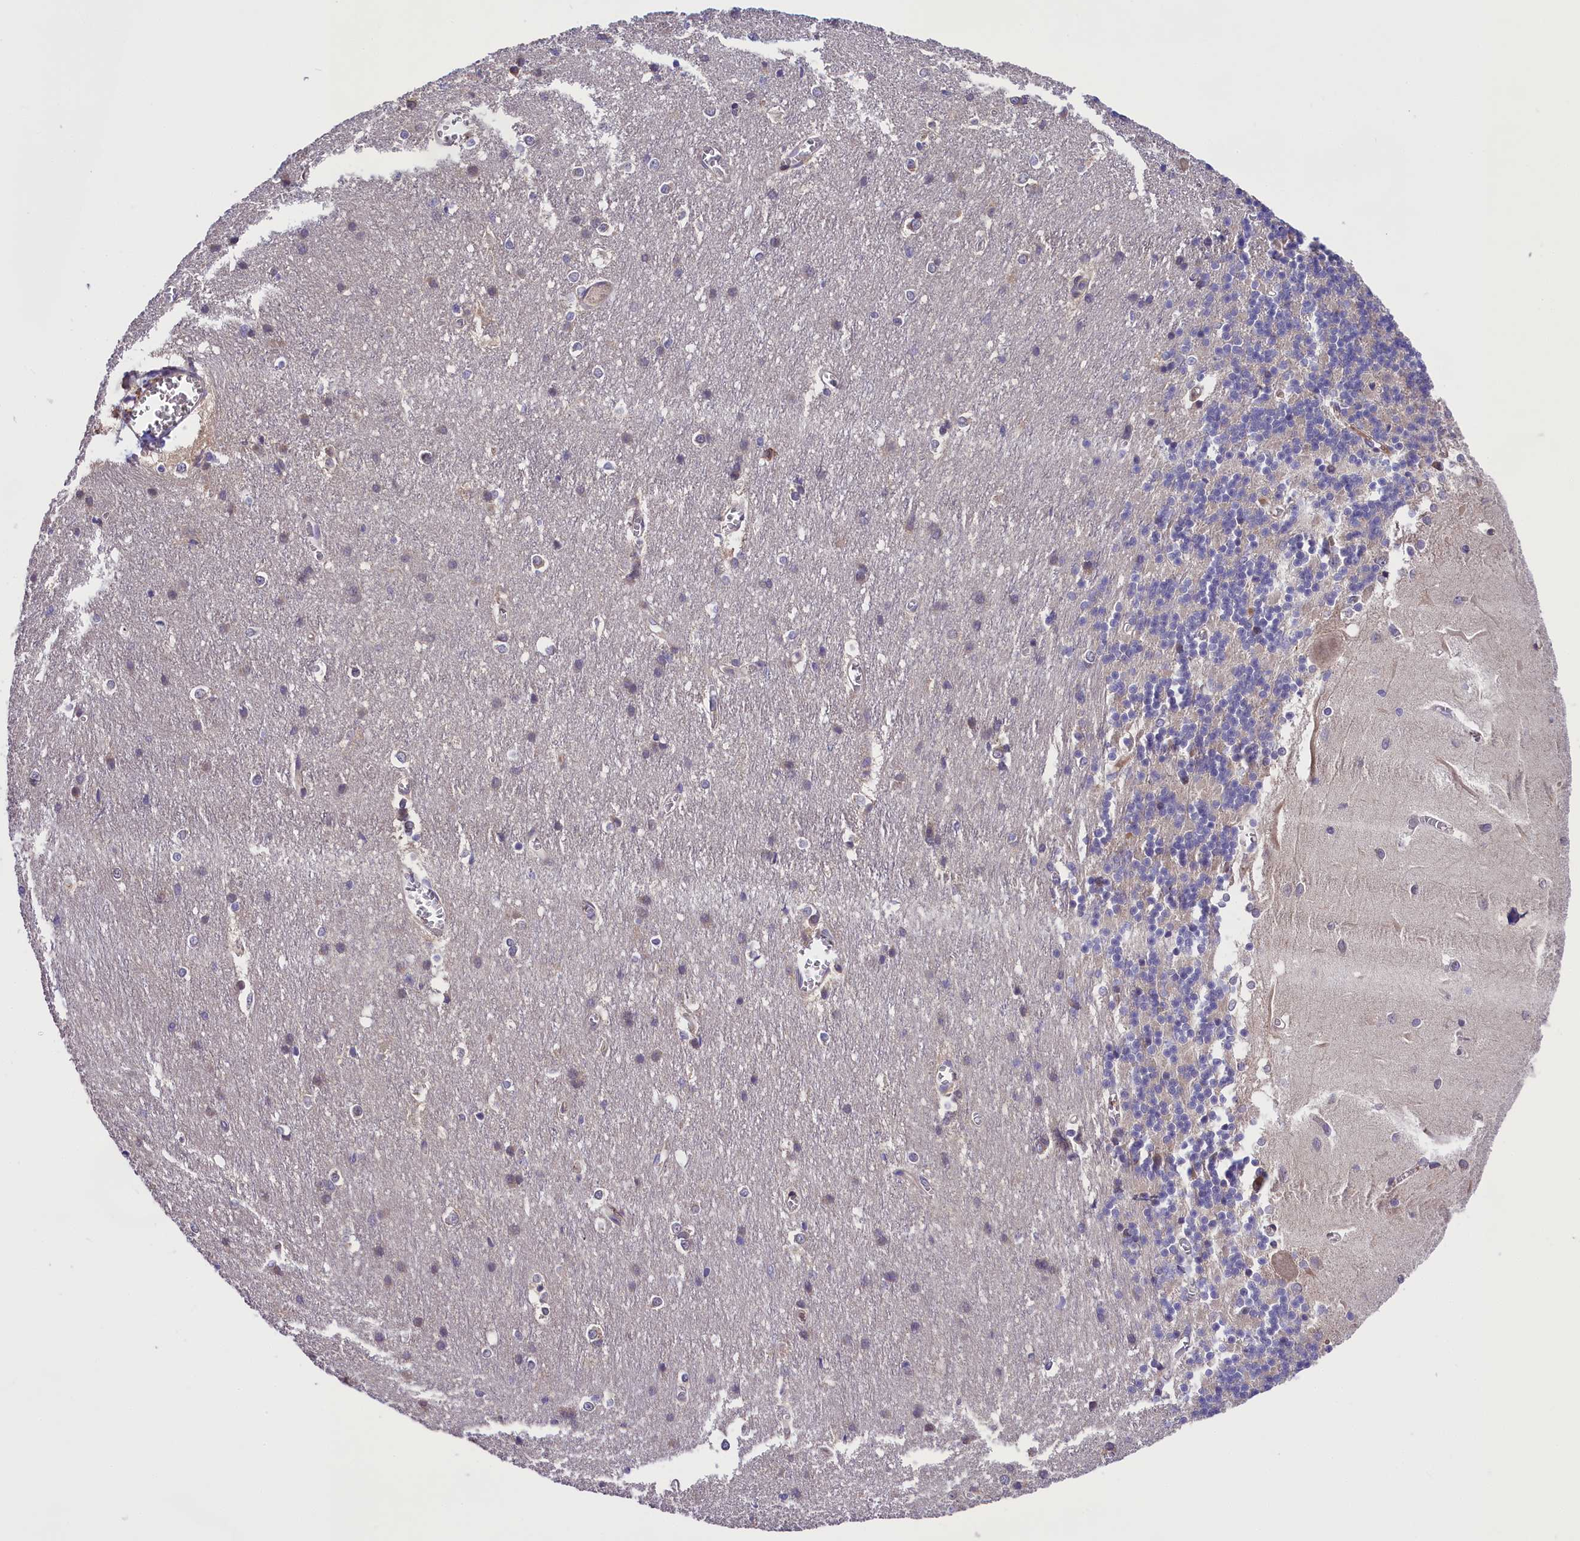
{"staining": {"intensity": "negative", "quantity": "none", "location": "none"}, "tissue": "cerebellum", "cell_type": "Cells in granular layer", "image_type": "normal", "snomed": [{"axis": "morphology", "description": "Normal tissue, NOS"}, {"axis": "topography", "description": "Cerebellum"}], "caption": "High magnification brightfield microscopy of normal cerebellum stained with DAB (brown) and counterstained with hematoxylin (blue): cells in granular layer show no significant expression.", "gene": "ABCC10", "patient": {"sex": "male", "age": 37}}